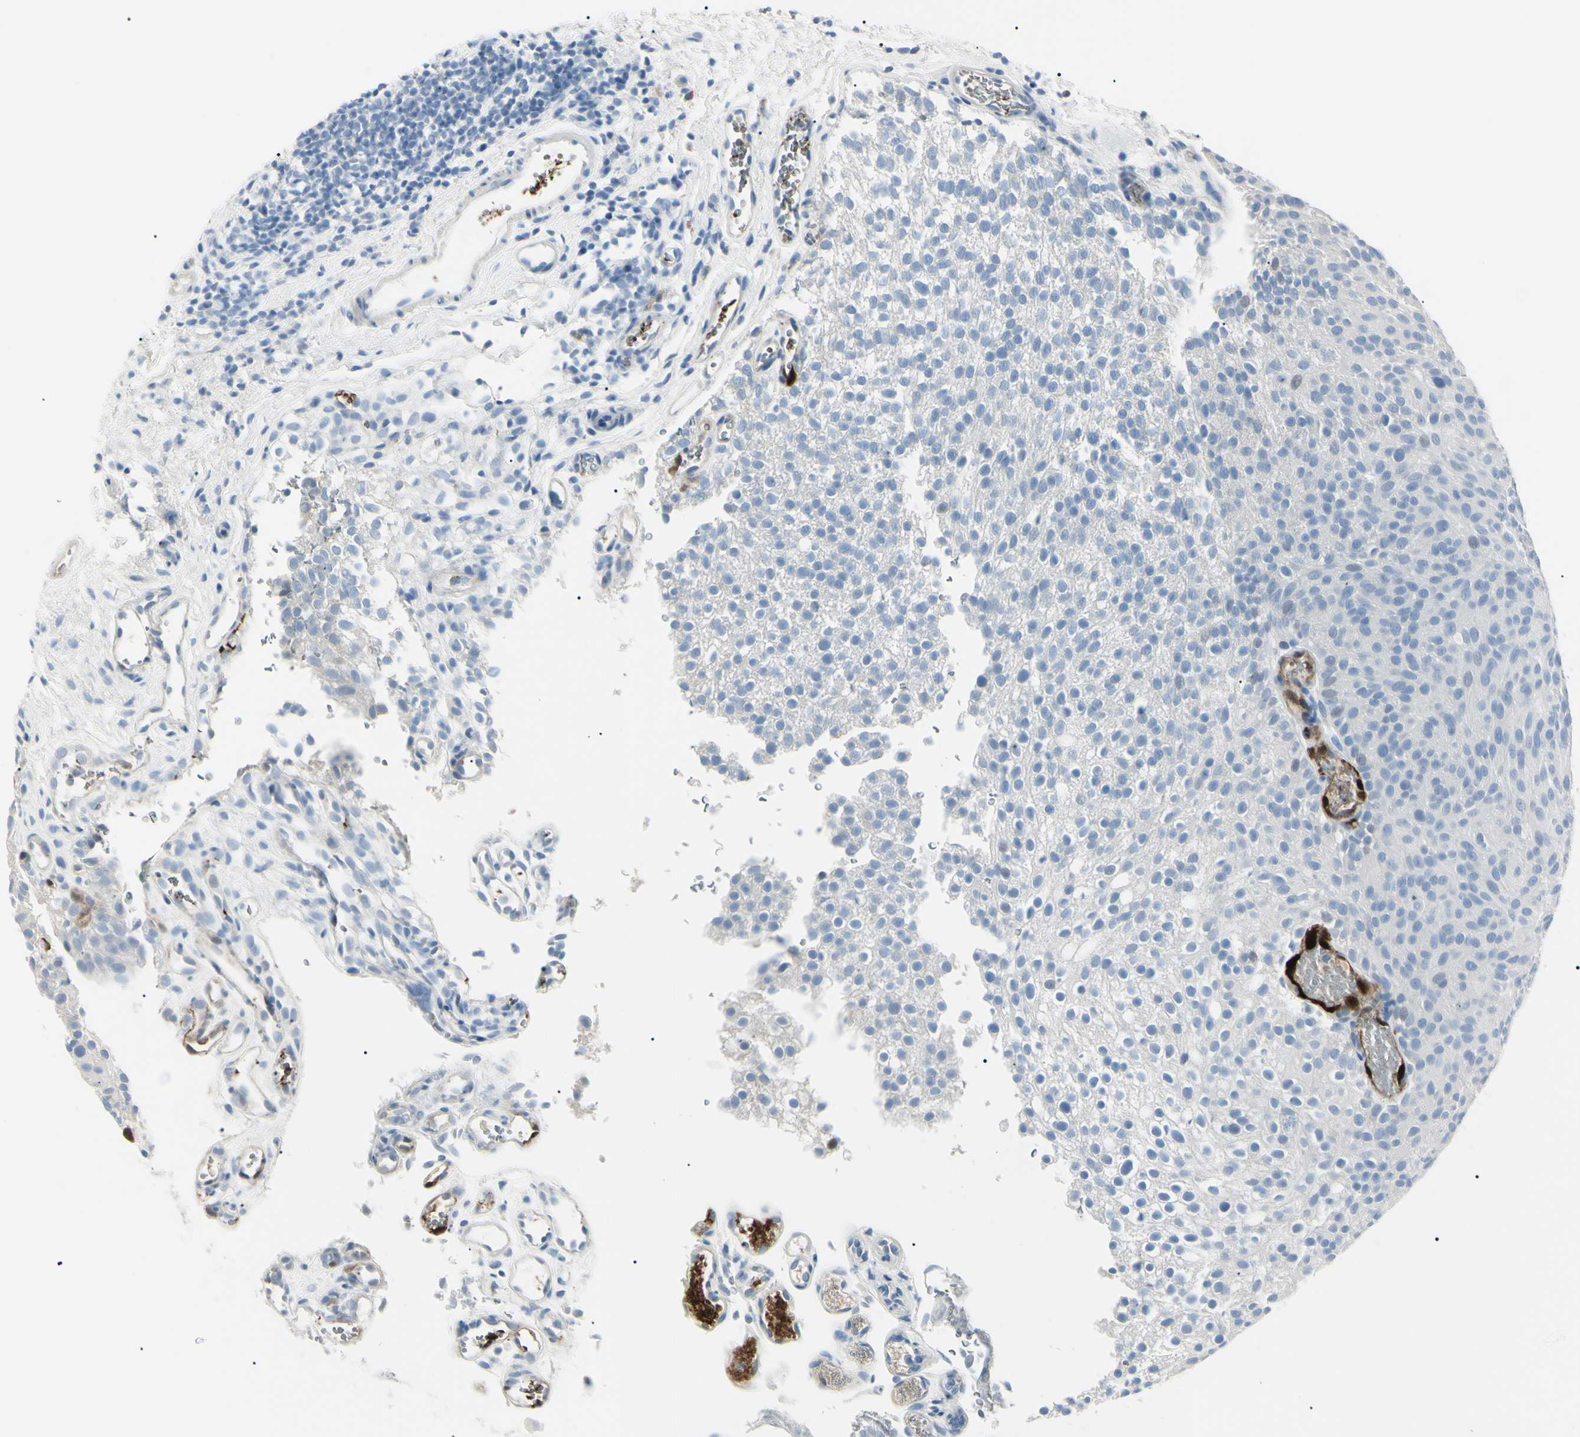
{"staining": {"intensity": "negative", "quantity": "none", "location": "none"}, "tissue": "urothelial cancer", "cell_type": "Tumor cells", "image_type": "cancer", "snomed": [{"axis": "morphology", "description": "Urothelial carcinoma, Low grade"}, {"axis": "topography", "description": "Urinary bladder"}], "caption": "The histopathology image reveals no significant positivity in tumor cells of low-grade urothelial carcinoma.", "gene": "CA2", "patient": {"sex": "male", "age": 78}}